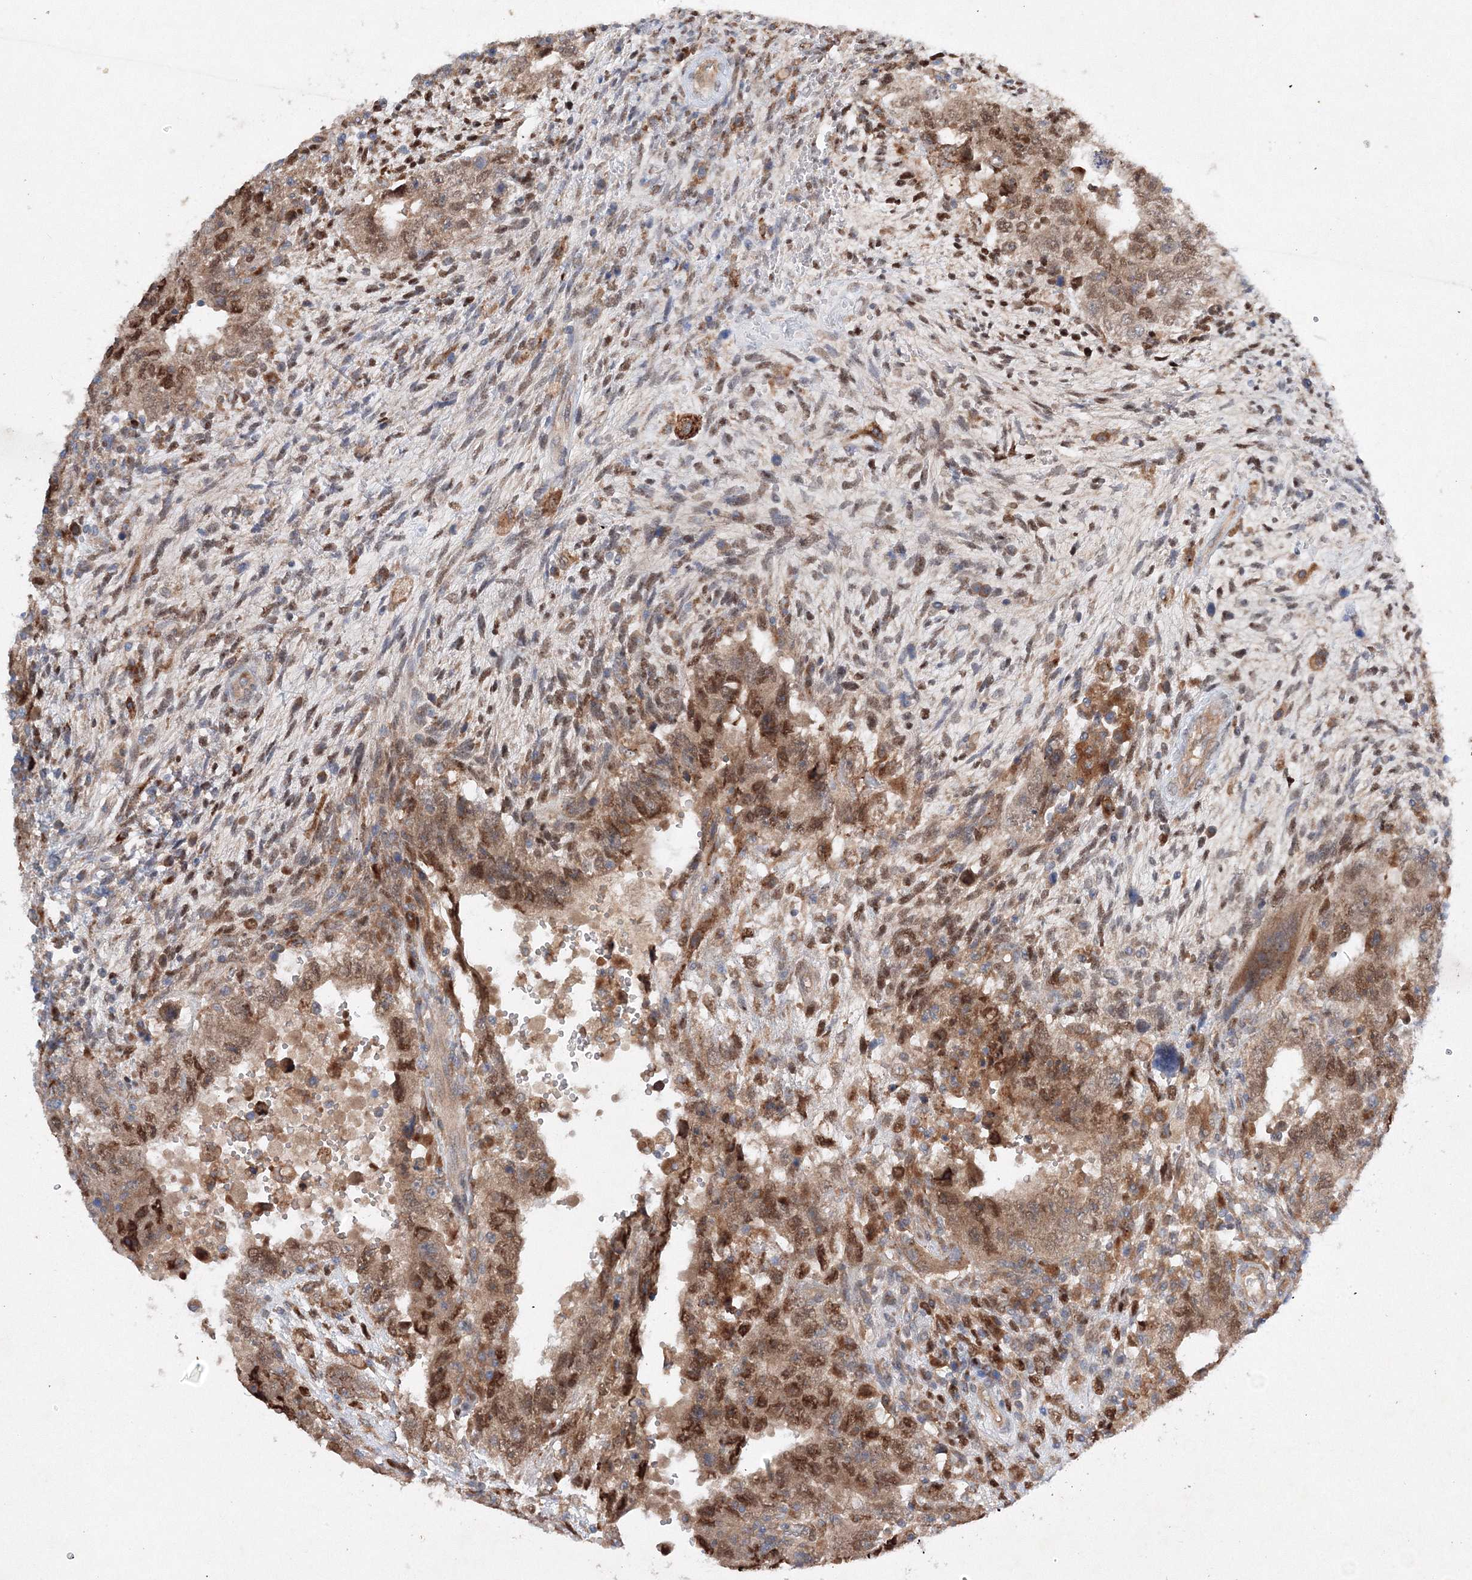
{"staining": {"intensity": "moderate", "quantity": ">75%", "location": "cytoplasmic/membranous,nuclear"}, "tissue": "testis cancer", "cell_type": "Tumor cells", "image_type": "cancer", "snomed": [{"axis": "morphology", "description": "Carcinoma, Embryonal, NOS"}, {"axis": "topography", "description": "Testis"}], "caption": "Moderate cytoplasmic/membranous and nuclear protein expression is identified in approximately >75% of tumor cells in testis cancer. The staining was performed using DAB, with brown indicating positive protein expression. Nuclei are stained blue with hematoxylin.", "gene": "SLC36A1", "patient": {"sex": "male", "age": 26}}